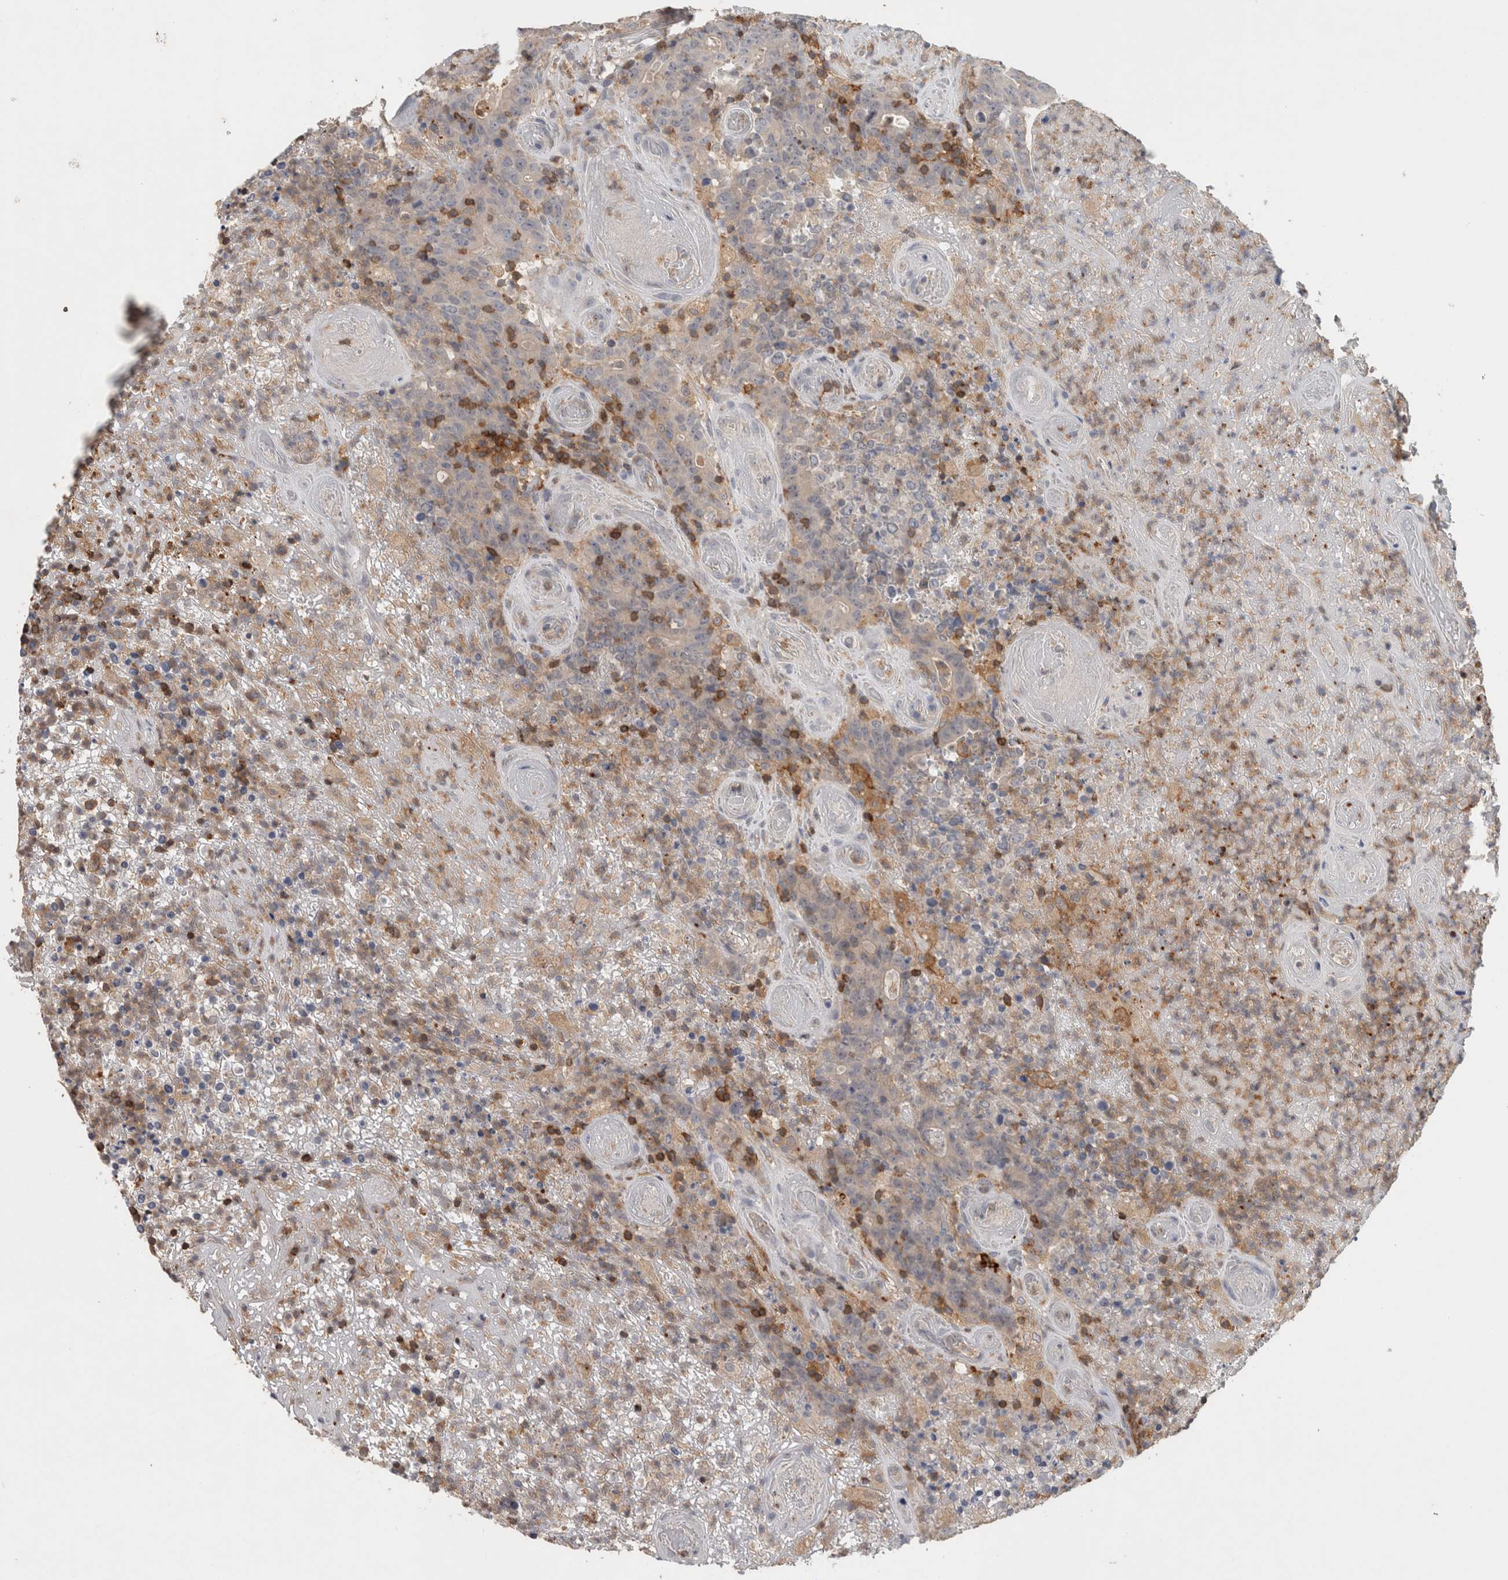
{"staining": {"intensity": "negative", "quantity": "none", "location": "none"}, "tissue": "colorectal cancer", "cell_type": "Tumor cells", "image_type": "cancer", "snomed": [{"axis": "morphology", "description": "Normal tissue, NOS"}, {"axis": "morphology", "description": "Adenocarcinoma, NOS"}, {"axis": "topography", "description": "Colon"}], "caption": "DAB immunohistochemical staining of colorectal adenocarcinoma exhibits no significant positivity in tumor cells.", "gene": "GFRA2", "patient": {"sex": "female", "age": 75}}